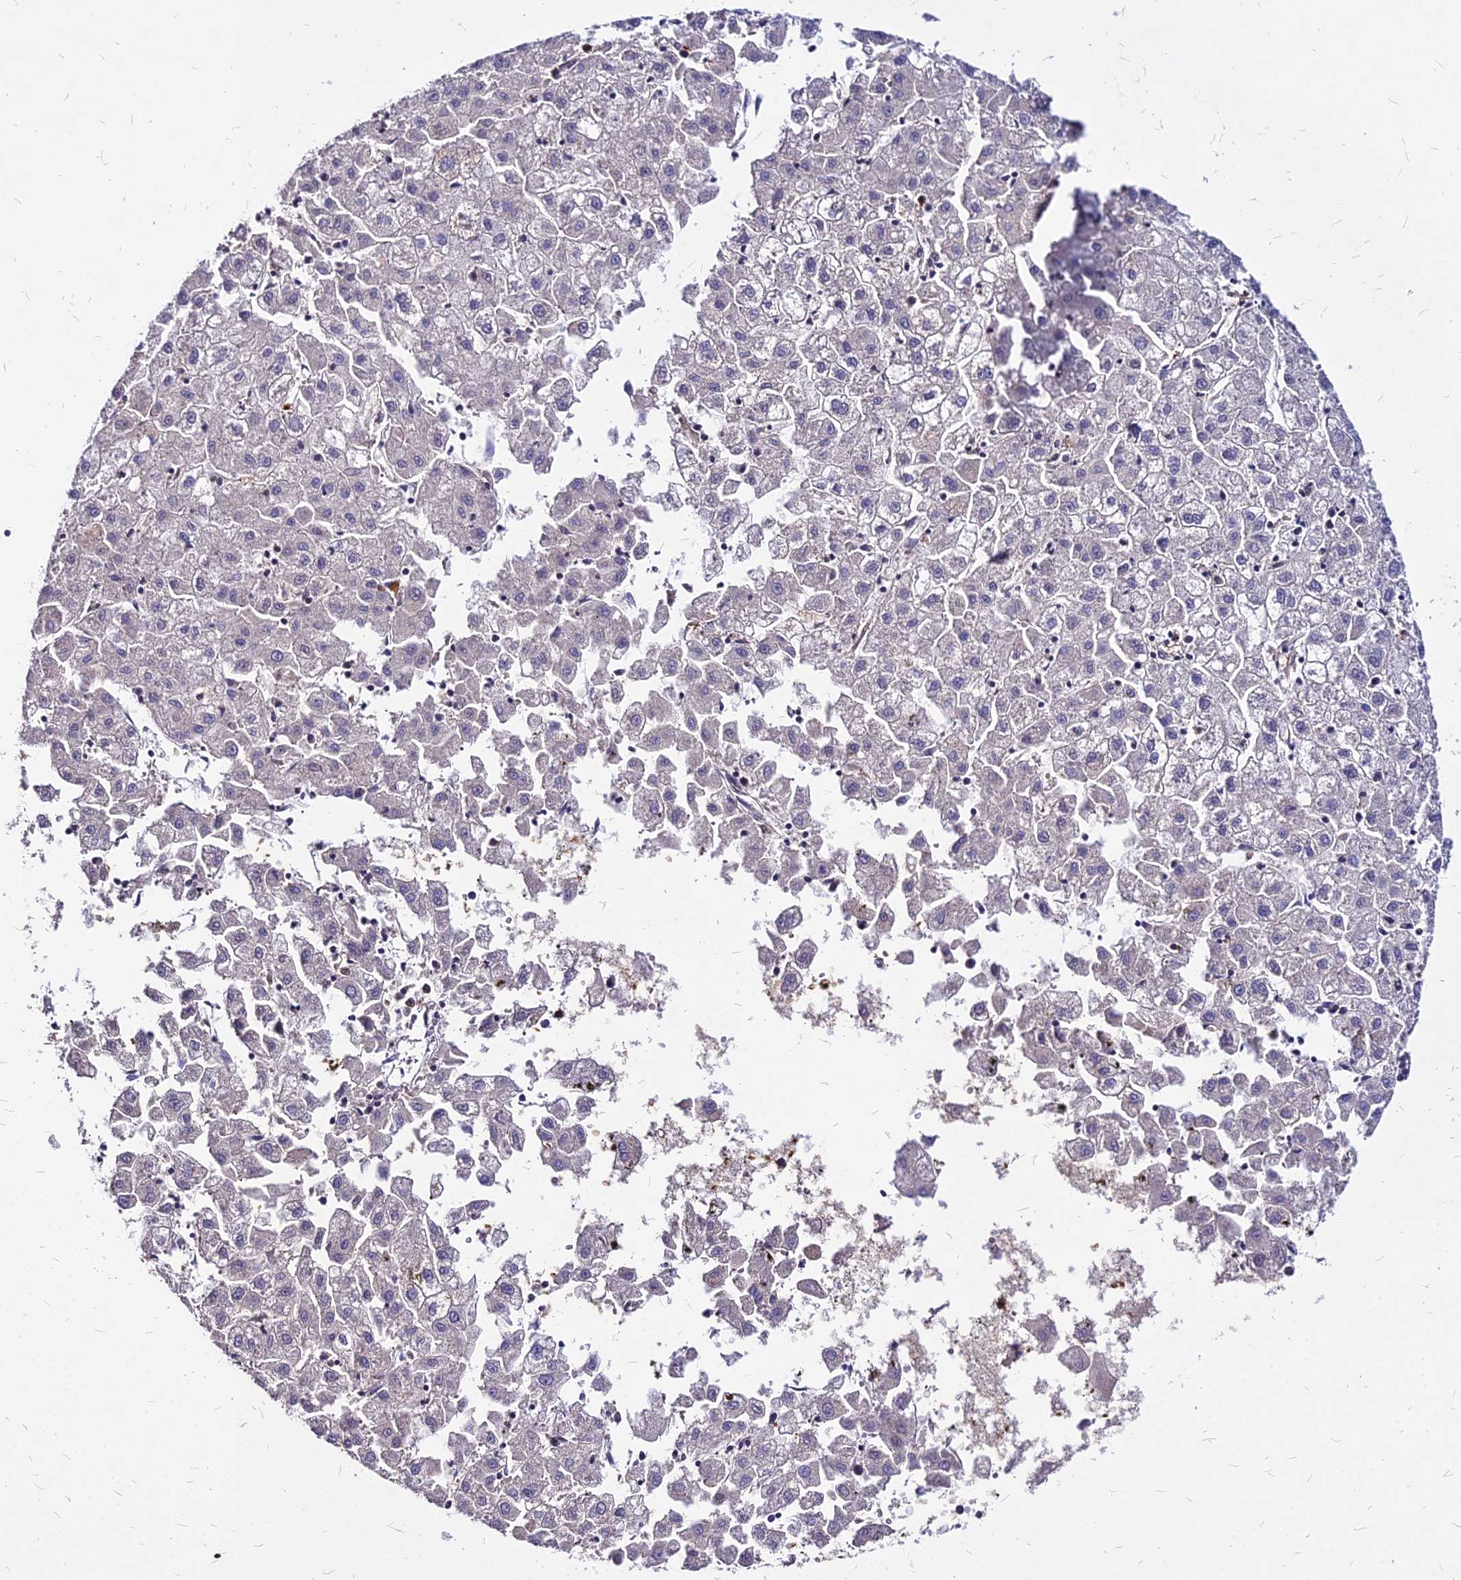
{"staining": {"intensity": "negative", "quantity": "none", "location": "none"}, "tissue": "liver cancer", "cell_type": "Tumor cells", "image_type": "cancer", "snomed": [{"axis": "morphology", "description": "Carcinoma, Hepatocellular, NOS"}, {"axis": "topography", "description": "Liver"}], "caption": "Immunohistochemistry photomicrograph of human liver cancer (hepatocellular carcinoma) stained for a protein (brown), which exhibits no expression in tumor cells.", "gene": "APBA3", "patient": {"sex": "male", "age": 72}}